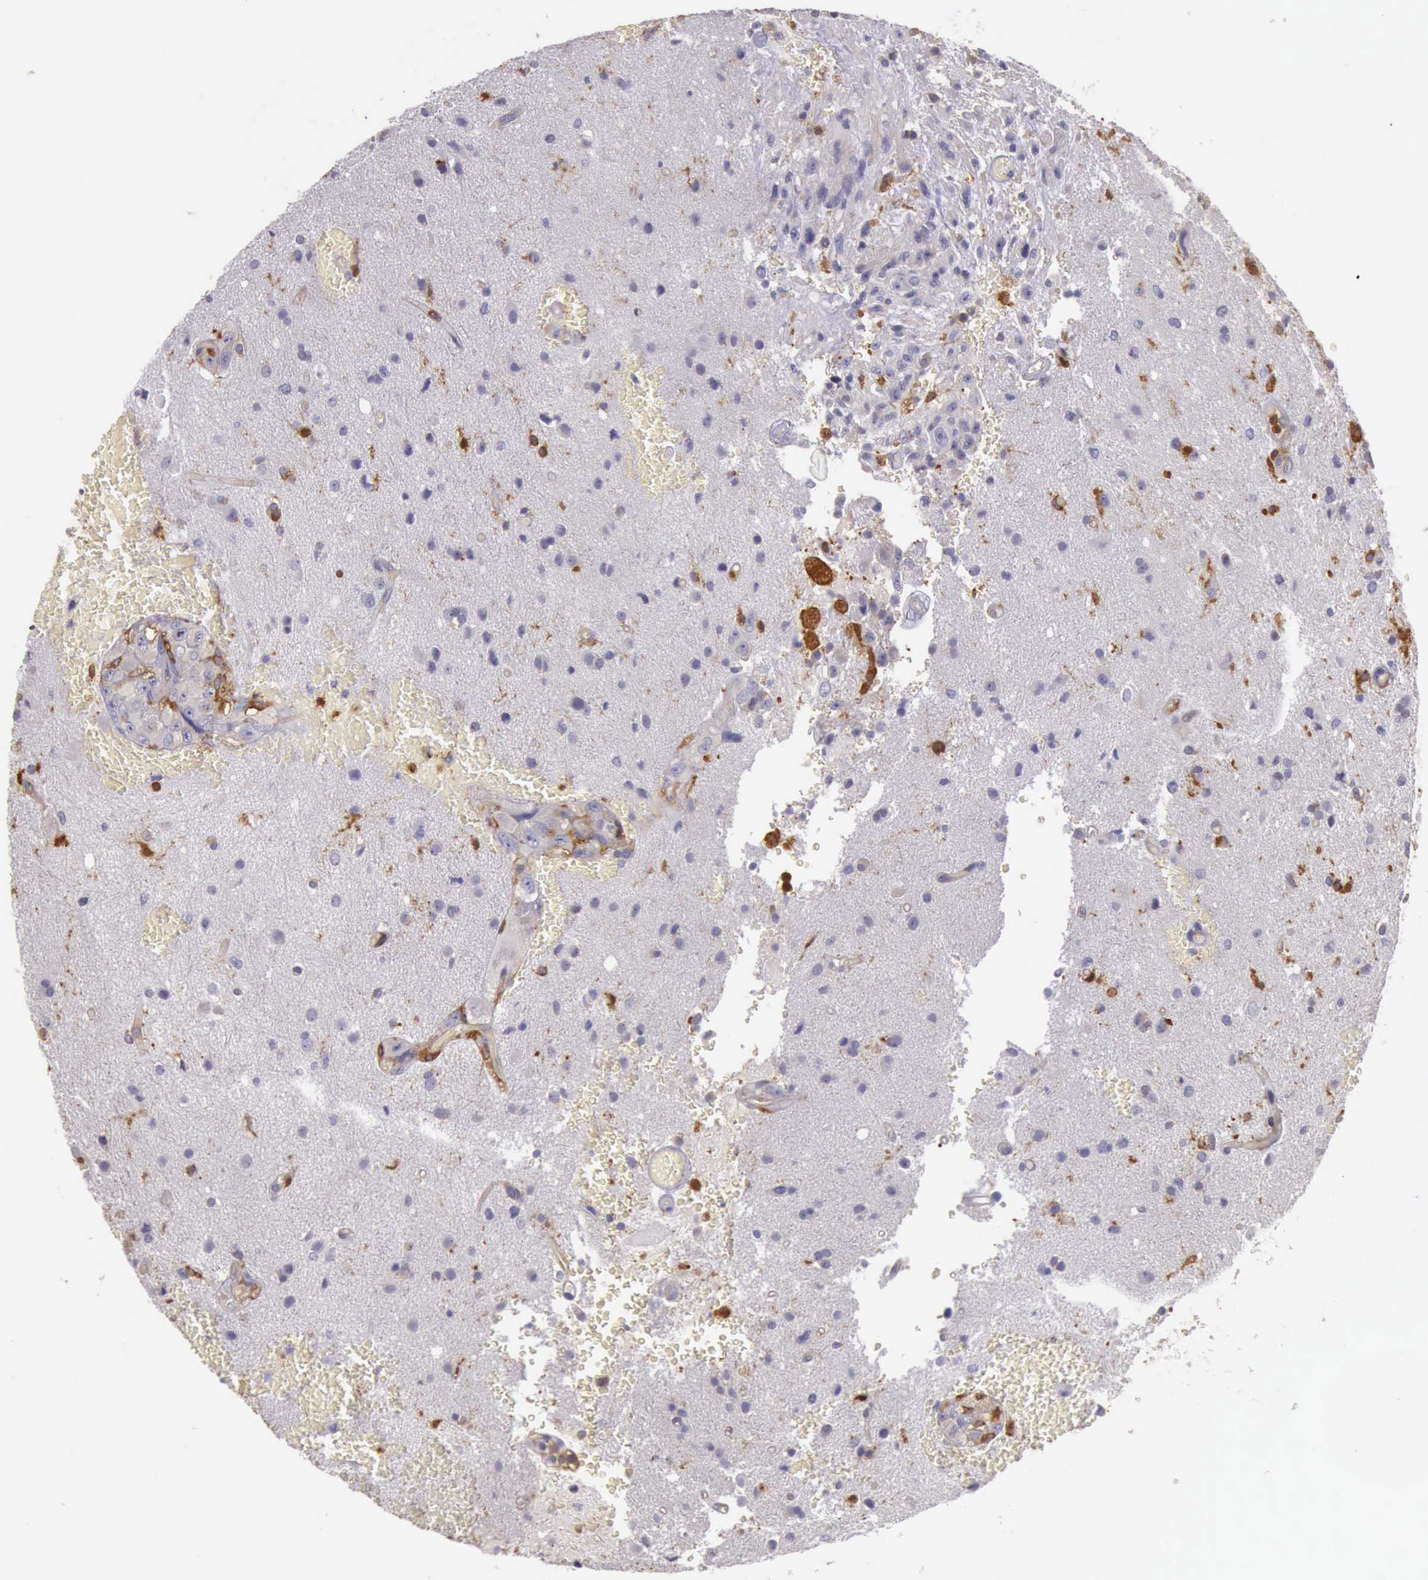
{"staining": {"intensity": "negative", "quantity": "none", "location": "none"}, "tissue": "glioma", "cell_type": "Tumor cells", "image_type": "cancer", "snomed": [{"axis": "morphology", "description": "Glioma, malignant, High grade"}, {"axis": "topography", "description": "Brain"}], "caption": "Immunohistochemistry of glioma displays no staining in tumor cells.", "gene": "ARHGAP4", "patient": {"sex": "male", "age": 48}}